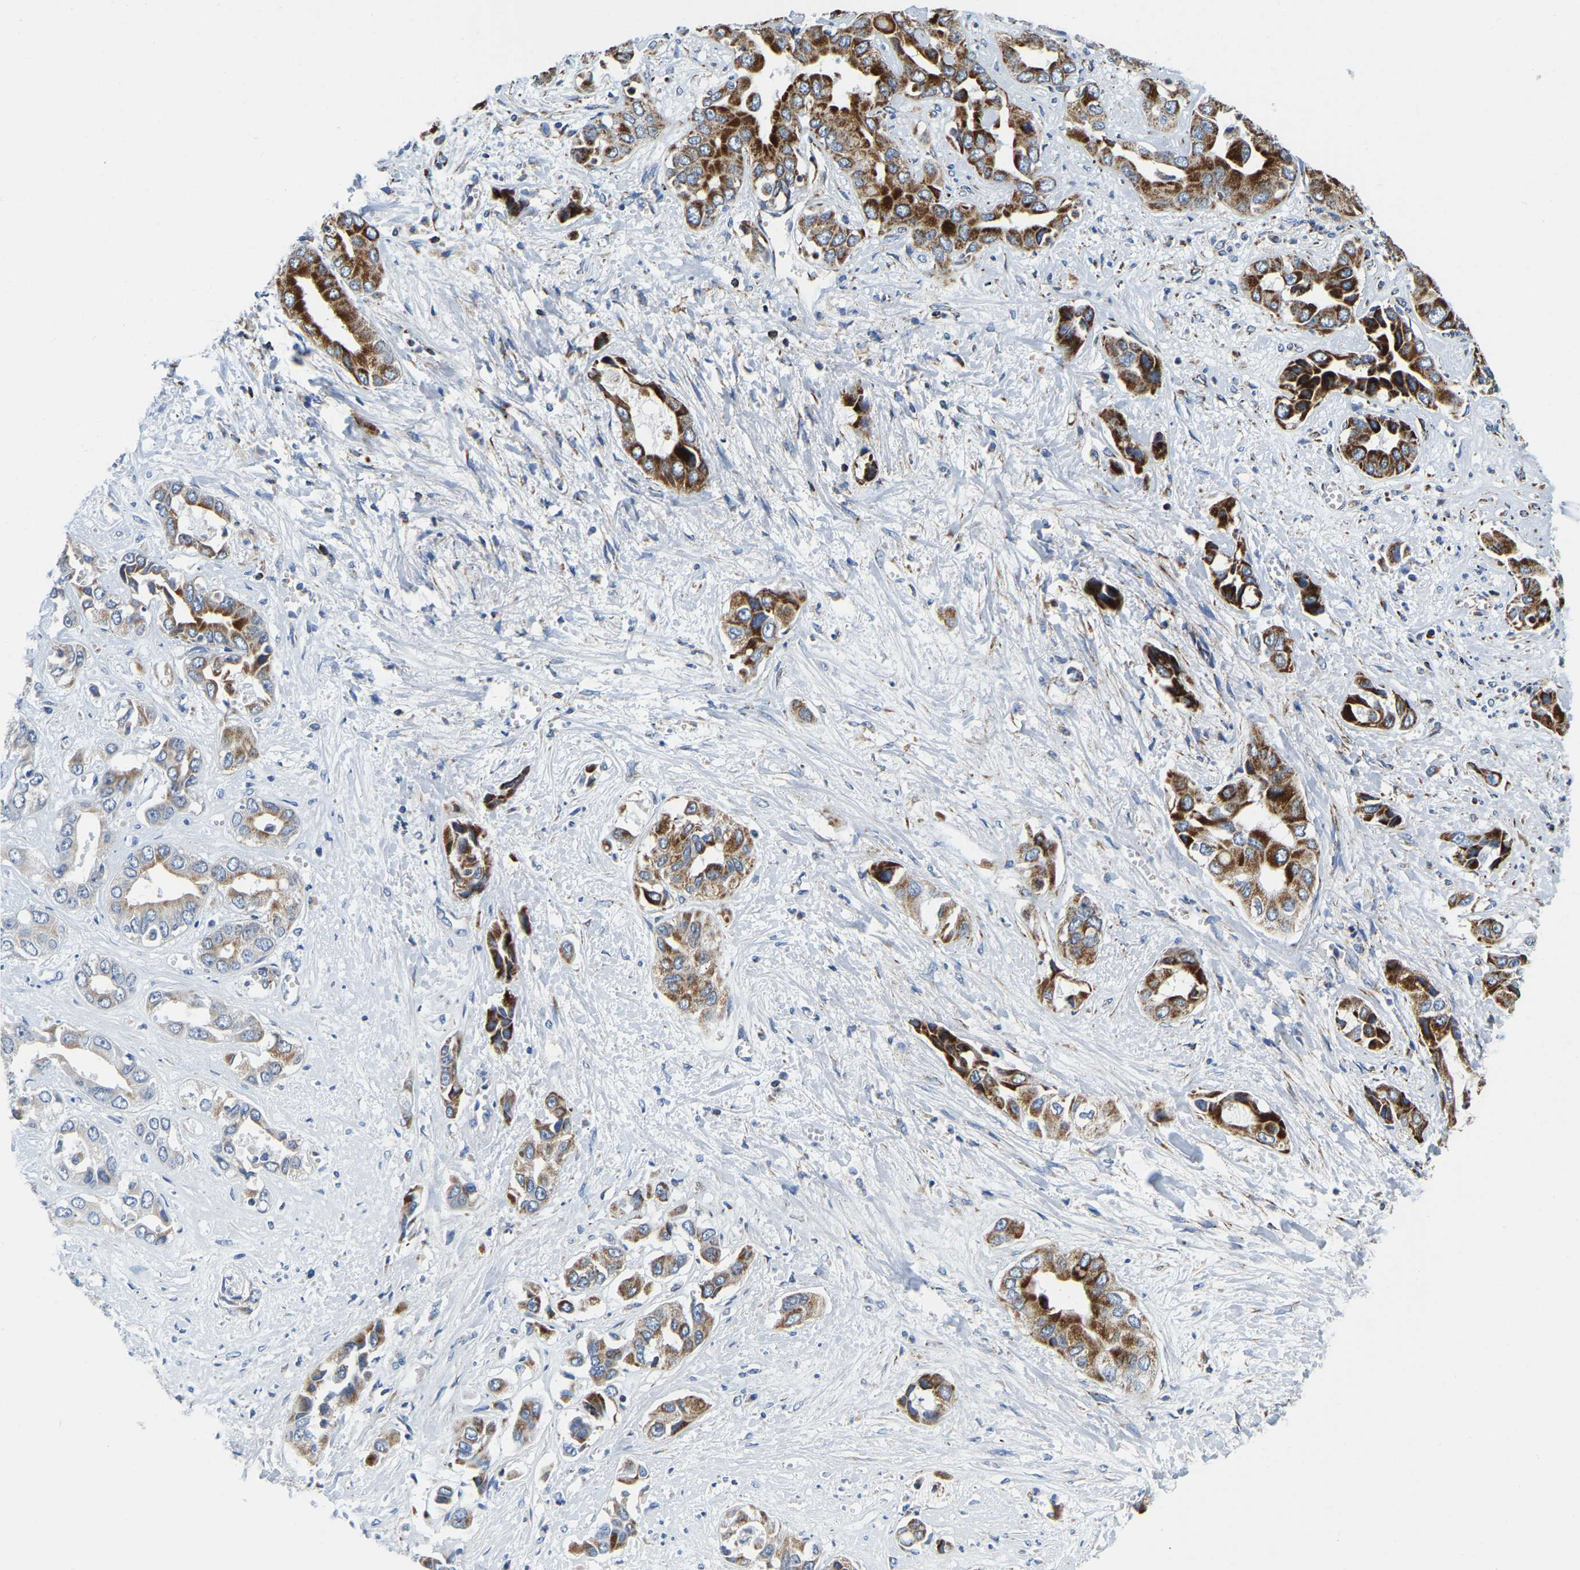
{"staining": {"intensity": "strong", "quantity": "<25%", "location": "cytoplasmic/membranous"}, "tissue": "liver cancer", "cell_type": "Tumor cells", "image_type": "cancer", "snomed": [{"axis": "morphology", "description": "Cholangiocarcinoma"}, {"axis": "topography", "description": "Liver"}], "caption": "Protein expression analysis of liver cancer (cholangiocarcinoma) displays strong cytoplasmic/membranous positivity in about <25% of tumor cells.", "gene": "SFXN1", "patient": {"sex": "female", "age": 52}}